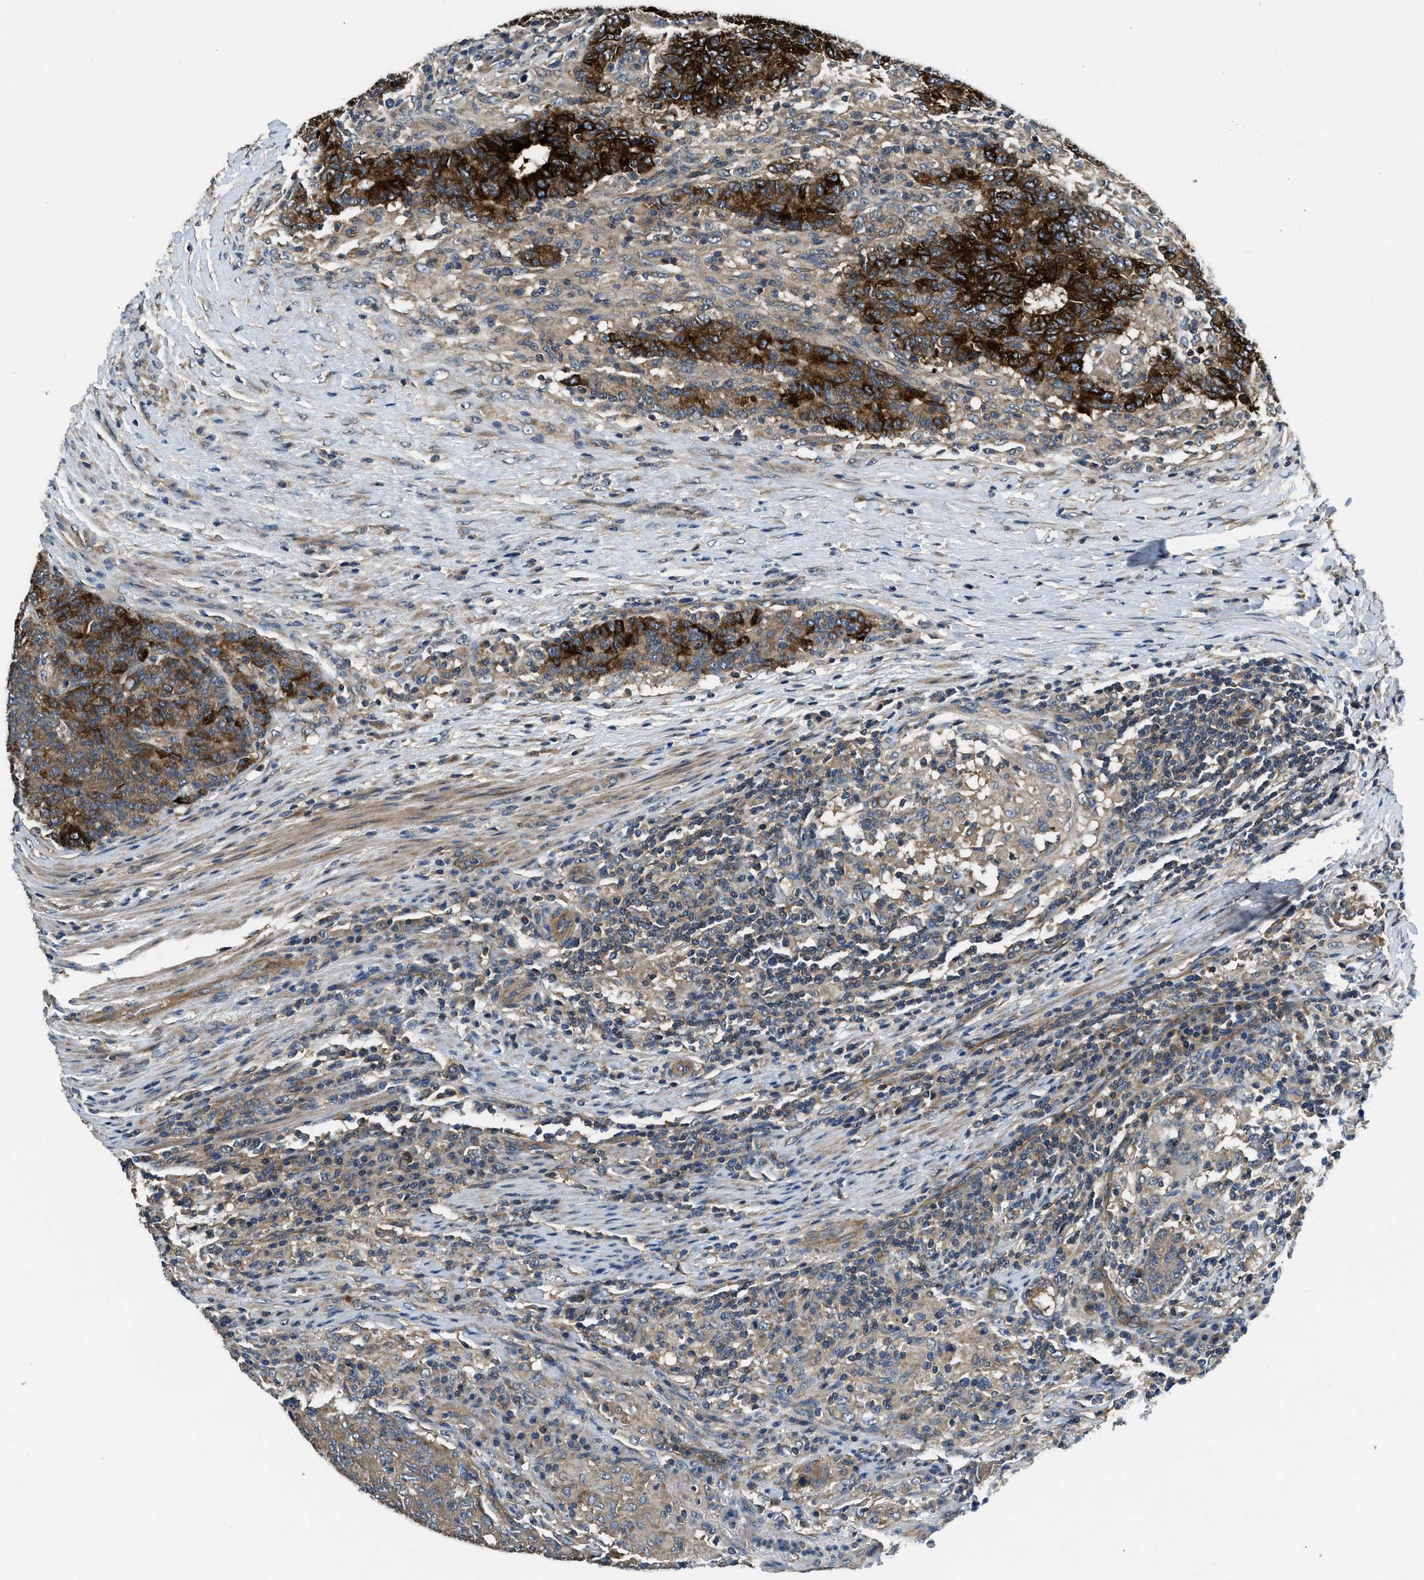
{"staining": {"intensity": "strong", "quantity": "25%-75%", "location": "cytoplasmic/membranous"}, "tissue": "colorectal cancer", "cell_type": "Tumor cells", "image_type": "cancer", "snomed": [{"axis": "morphology", "description": "Normal tissue, NOS"}, {"axis": "morphology", "description": "Adenocarcinoma, NOS"}, {"axis": "topography", "description": "Colon"}], "caption": "Protein expression analysis of colorectal cancer exhibits strong cytoplasmic/membranous positivity in about 25%-75% of tumor cells. The protein of interest is shown in brown color, while the nuclei are stained blue.", "gene": "IL3RA", "patient": {"sex": "female", "age": 75}}